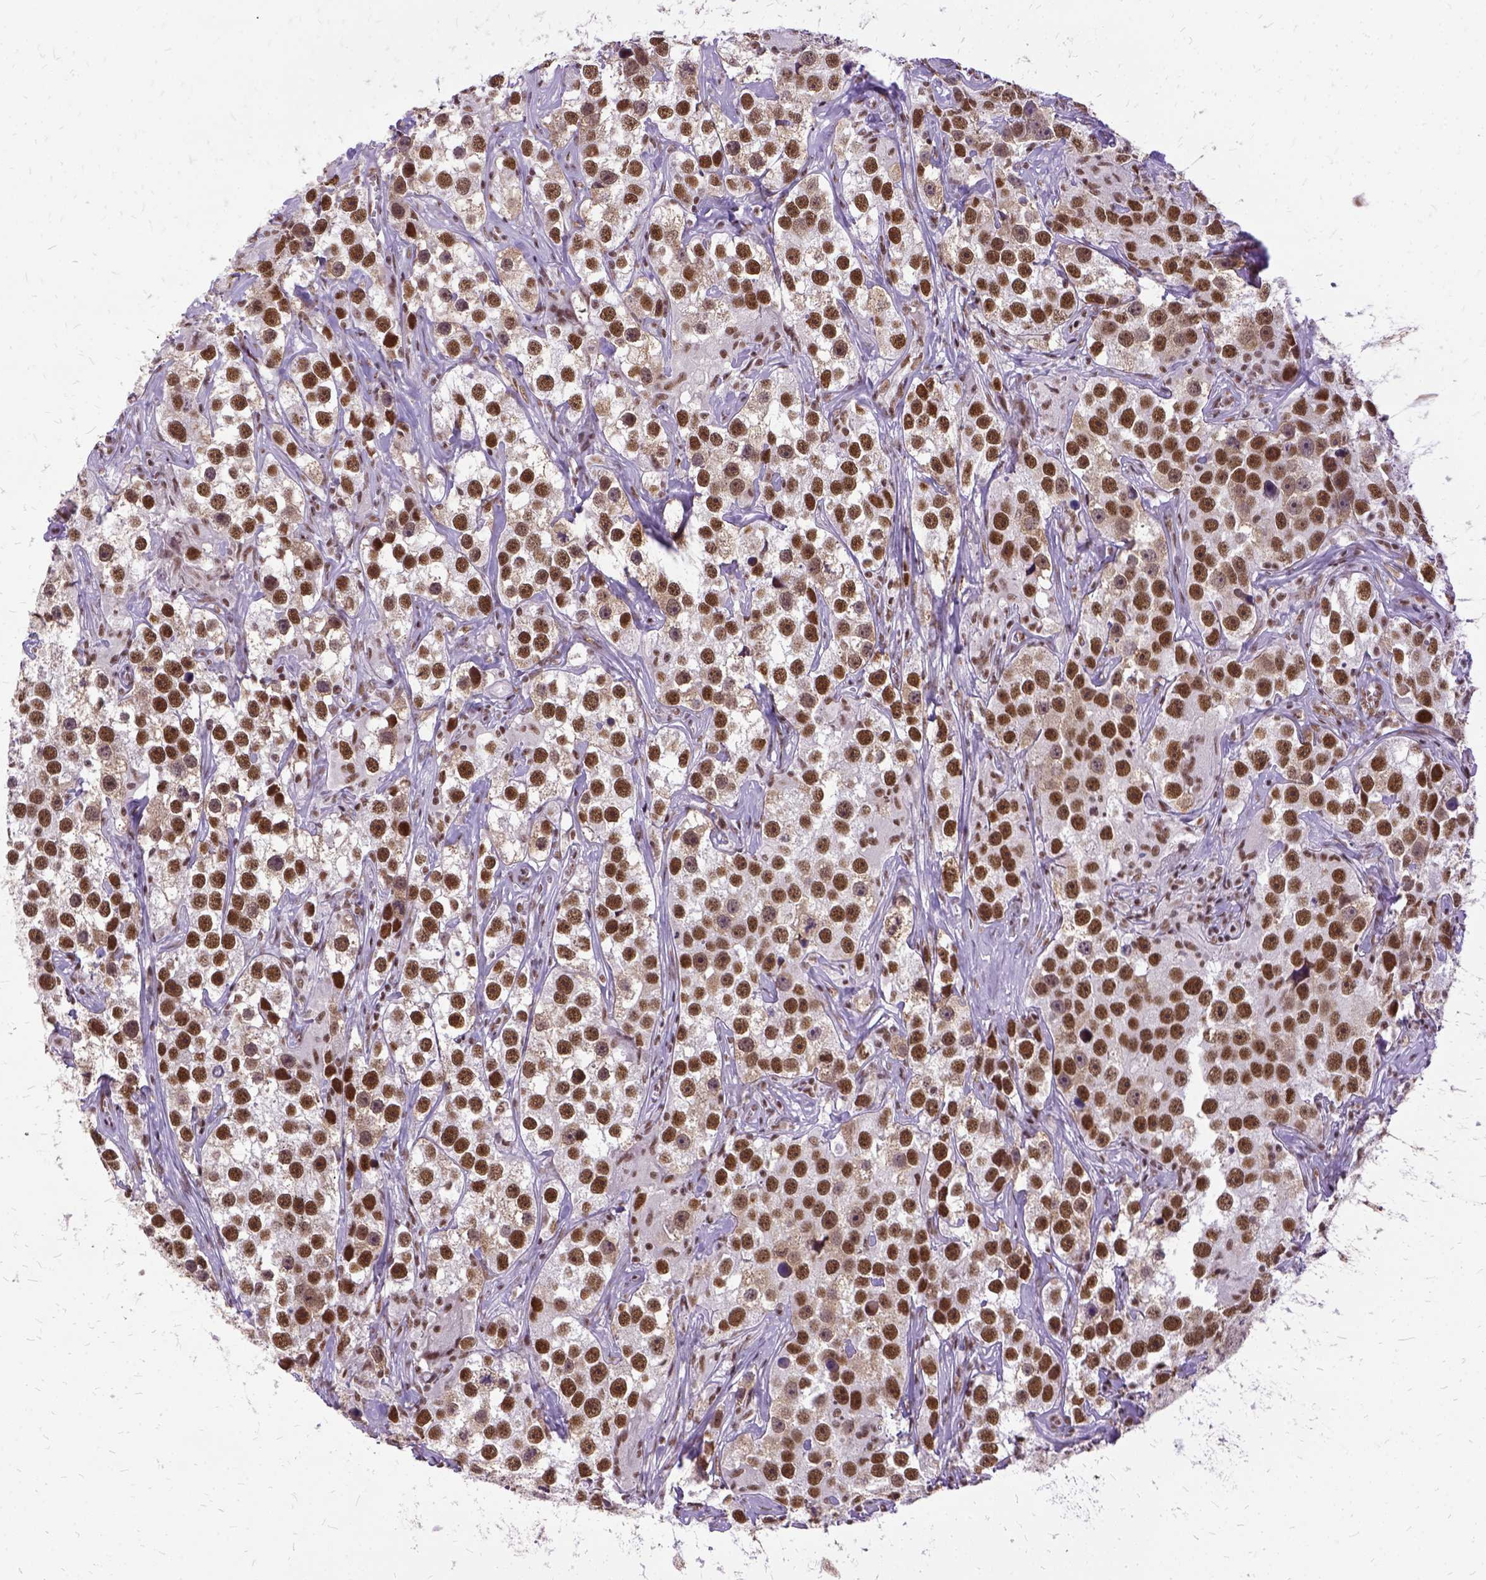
{"staining": {"intensity": "strong", "quantity": ">75%", "location": "nuclear"}, "tissue": "testis cancer", "cell_type": "Tumor cells", "image_type": "cancer", "snomed": [{"axis": "morphology", "description": "Seminoma, NOS"}, {"axis": "topography", "description": "Testis"}], "caption": "Protein staining of testis cancer (seminoma) tissue reveals strong nuclear staining in about >75% of tumor cells.", "gene": "SETD1A", "patient": {"sex": "male", "age": 49}}